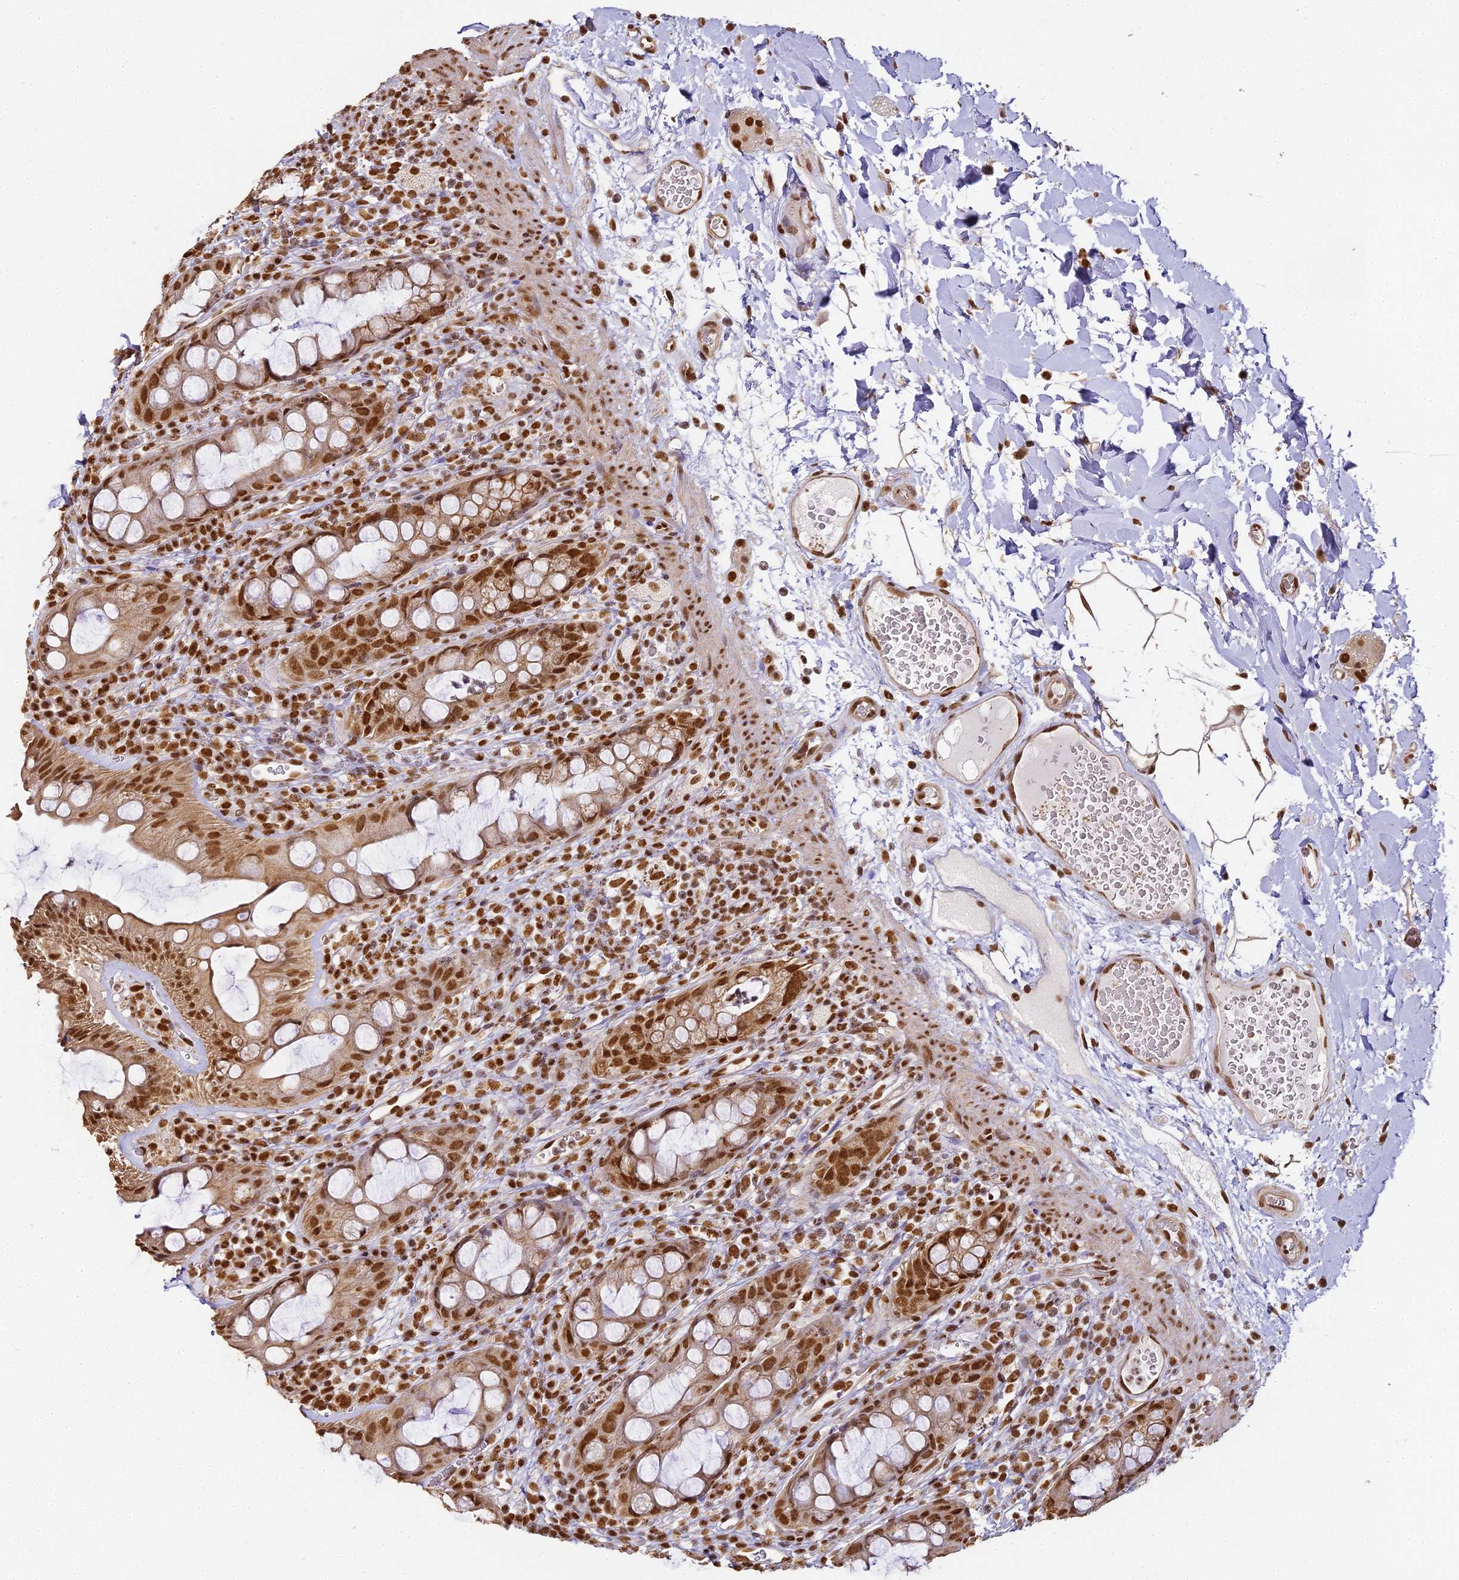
{"staining": {"intensity": "strong", "quantity": ">75%", "location": "cytoplasmic/membranous,nuclear"}, "tissue": "rectum", "cell_type": "Glandular cells", "image_type": "normal", "snomed": [{"axis": "morphology", "description": "Normal tissue, NOS"}, {"axis": "topography", "description": "Rectum"}], "caption": "Benign rectum shows strong cytoplasmic/membranous,nuclear positivity in about >75% of glandular cells, visualized by immunohistochemistry.", "gene": "HNRNPA1", "patient": {"sex": "female", "age": 57}}